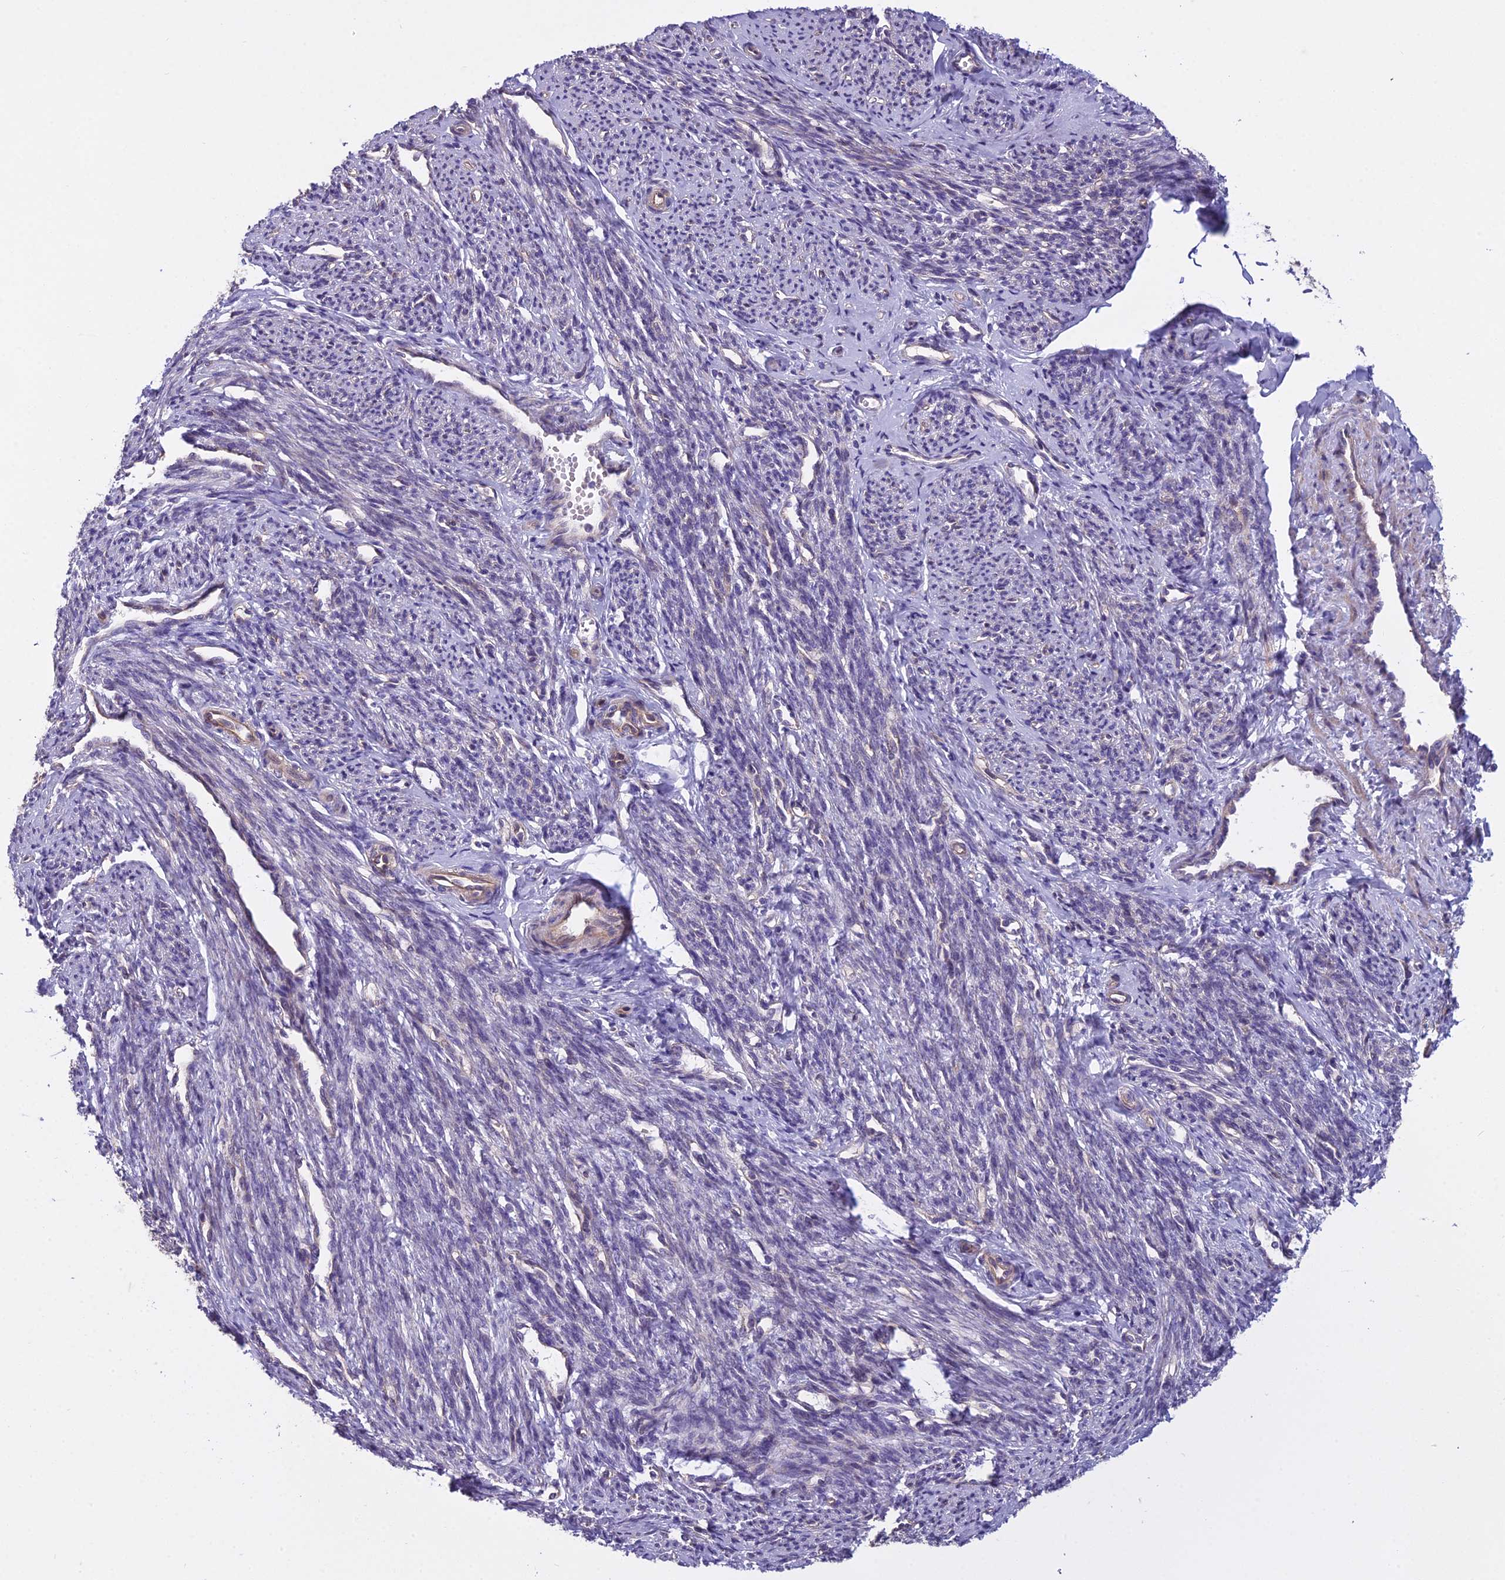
{"staining": {"intensity": "moderate", "quantity": "<25%", "location": "cytoplasmic/membranous"}, "tissue": "smooth muscle", "cell_type": "Smooth muscle cells", "image_type": "normal", "snomed": [{"axis": "morphology", "description": "Normal tissue, NOS"}, {"axis": "topography", "description": "Smooth muscle"}, {"axis": "topography", "description": "Uterus"}], "caption": "IHC of benign smooth muscle displays low levels of moderate cytoplasmic/membranous staining in approximately <25% of smooth muscle cells.", "gene": "DUS2", "patient": {"sex": "female", "age": 59}}